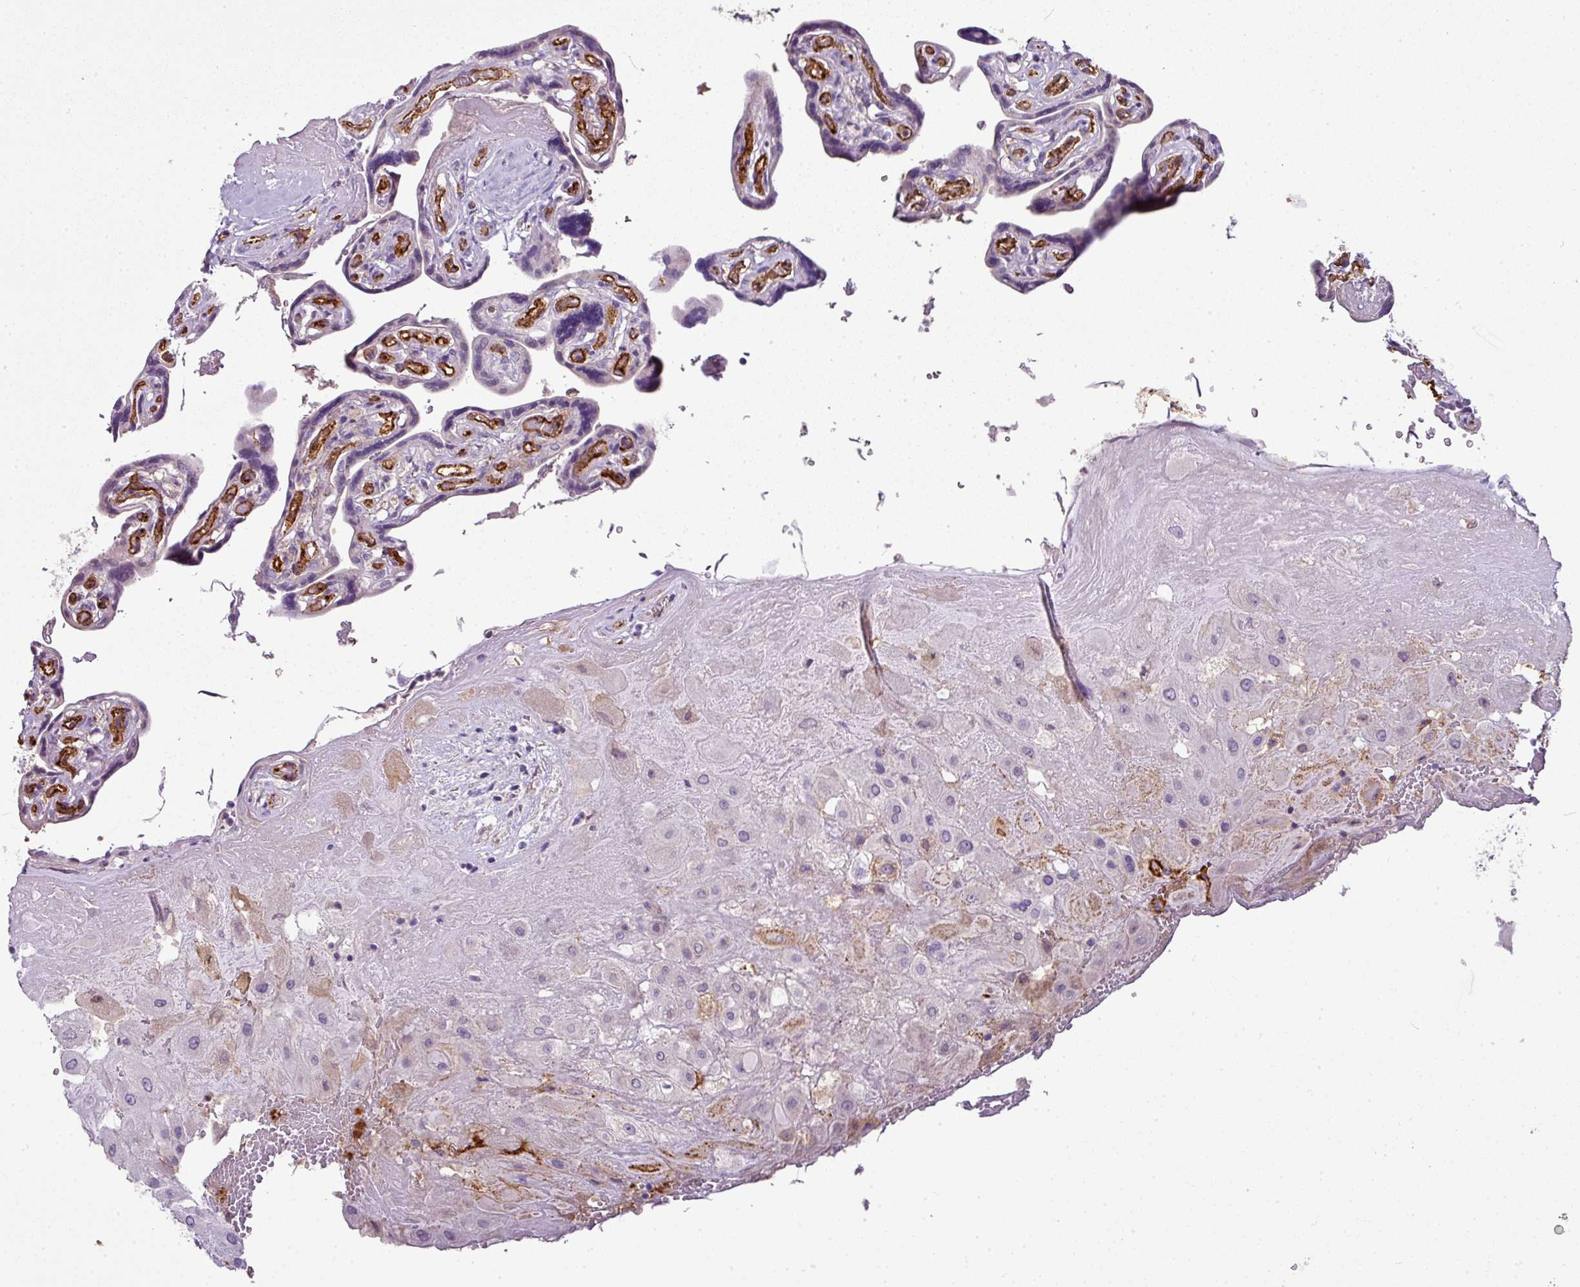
{"staining": {"intensity": "negative", "quantity": "none", "location": "none"}, "tissue": "placenta", "cell_type": "Decidual cells", "image_type": "normal", "snomed": [{"axis": "morphology", "description": "Normal tissue, NOS"}, {"axis": "topography", "description": "Placenta"}], "caption": "An image of human placenta is negative for staining in decidual cells.", "gene": "CAB39L", "patient": {"sex": "female", "age": 32}}